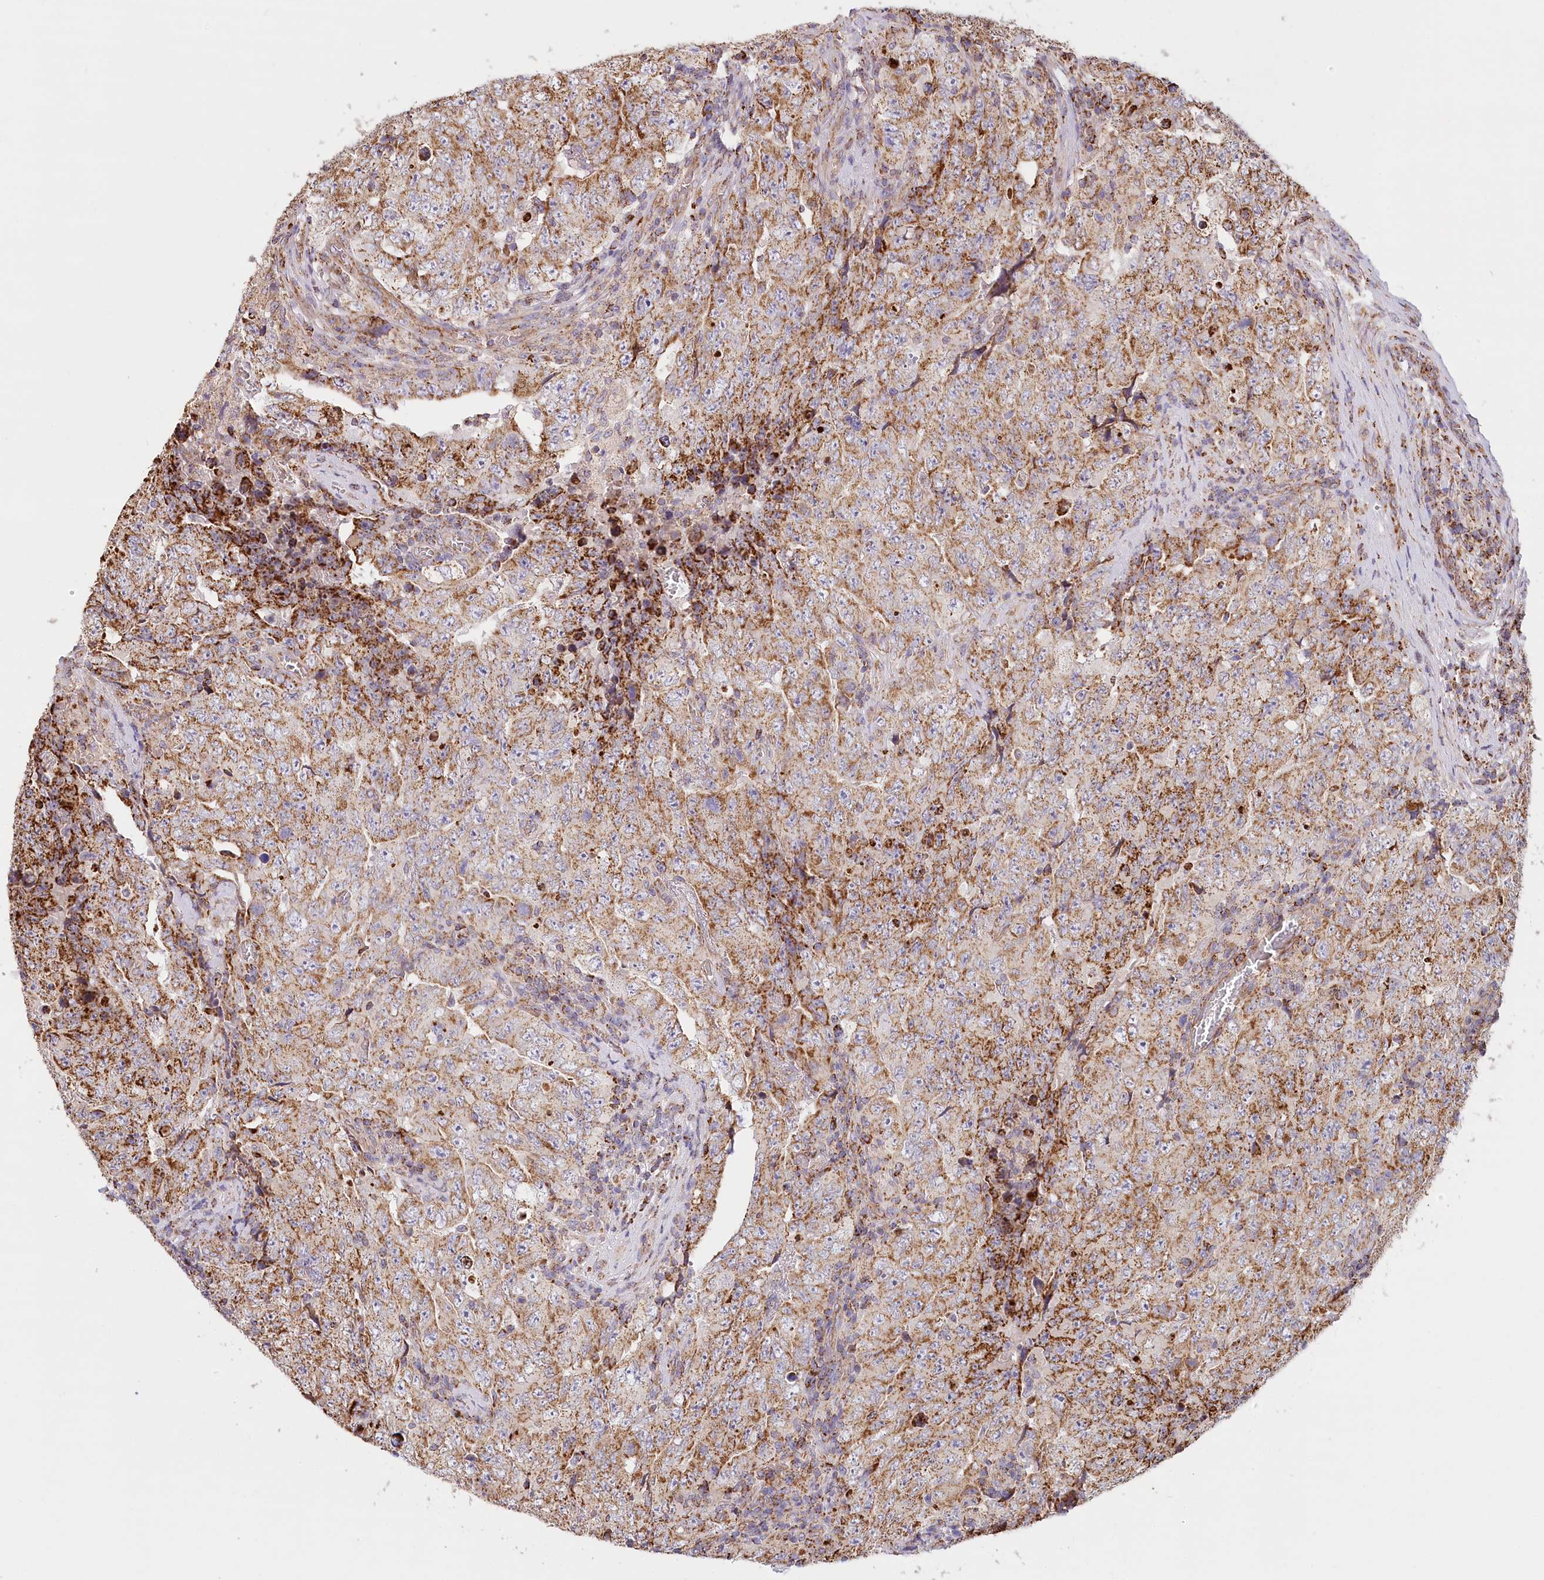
{"staining": {"intensity": "moderate", "quantity": ">75%", "location": "cytoplasmic/membranous"}, "tissue": "testis cancer", "cell_type": "Tumor cells", "image_type": "cancer", "snomed": [{"axis": "morphology", "description": "Carcinoma, Embryonal, NOS"}, {"axis": "topography", "description": "Testis"}], "caption": "Testis cancer (embryonal carcinoma) tissue demonstrates moderate cytoplasmic/membranous staining in approximately >75% of tumor cells, visualized by immunohistochemistry.", "gene": "UMPS", "patient": {"sex": "male", "age": 26}}